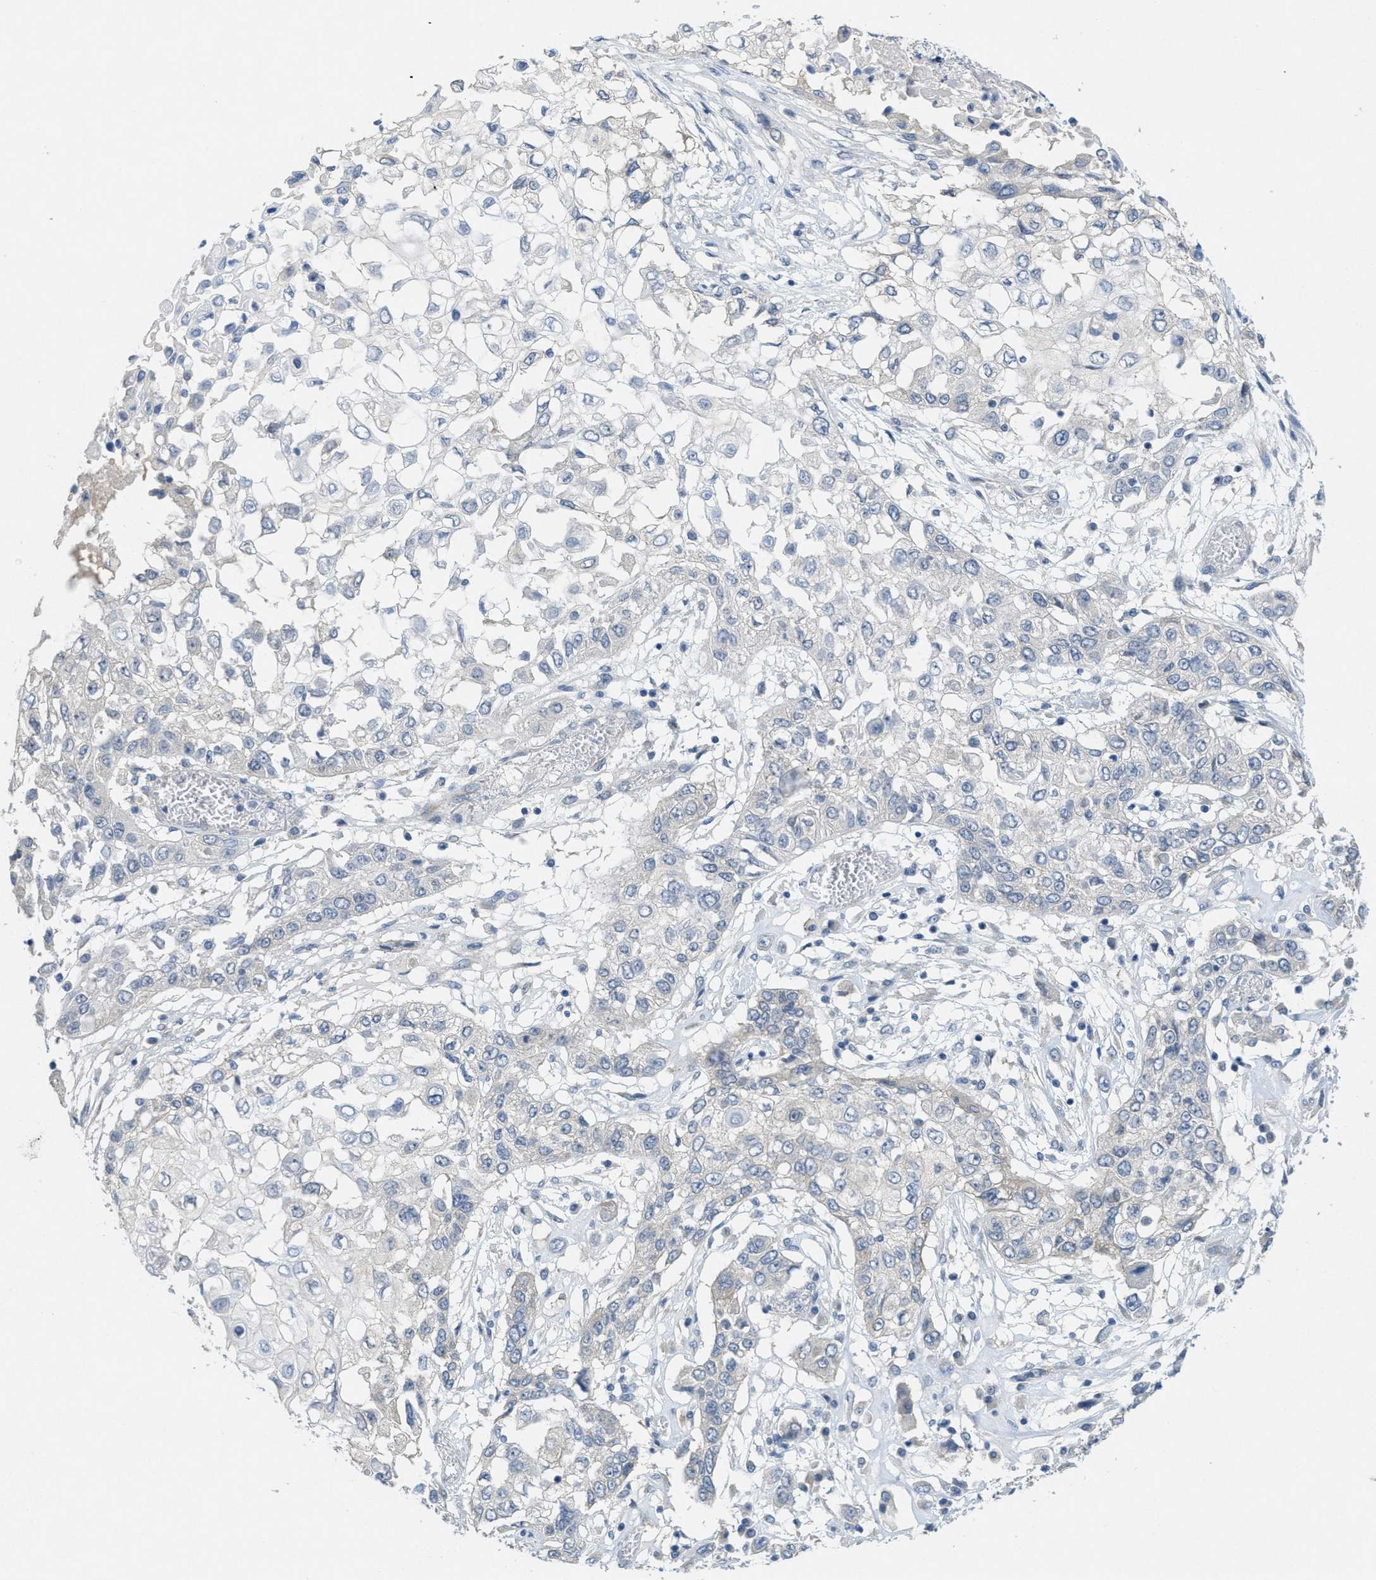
{"staining": {"intensity": "negative", "quantity": "none", "location": "none"}, "tissue": "lung cancer", "cell_type": "Tumor cells", "image_type": "cancer", "snomed": [{"axis": "morphology", "description": "Squamous cell carcinoma, NOS"}, {"axis": "topography", "description": "Lung"}], "caption": "An image of human lung cancer (squamous cell carcinoma) is negative for staining in tumor cells.", "gene": "ZFYVE9", "patient": {"sex": "male", "age": 71}}